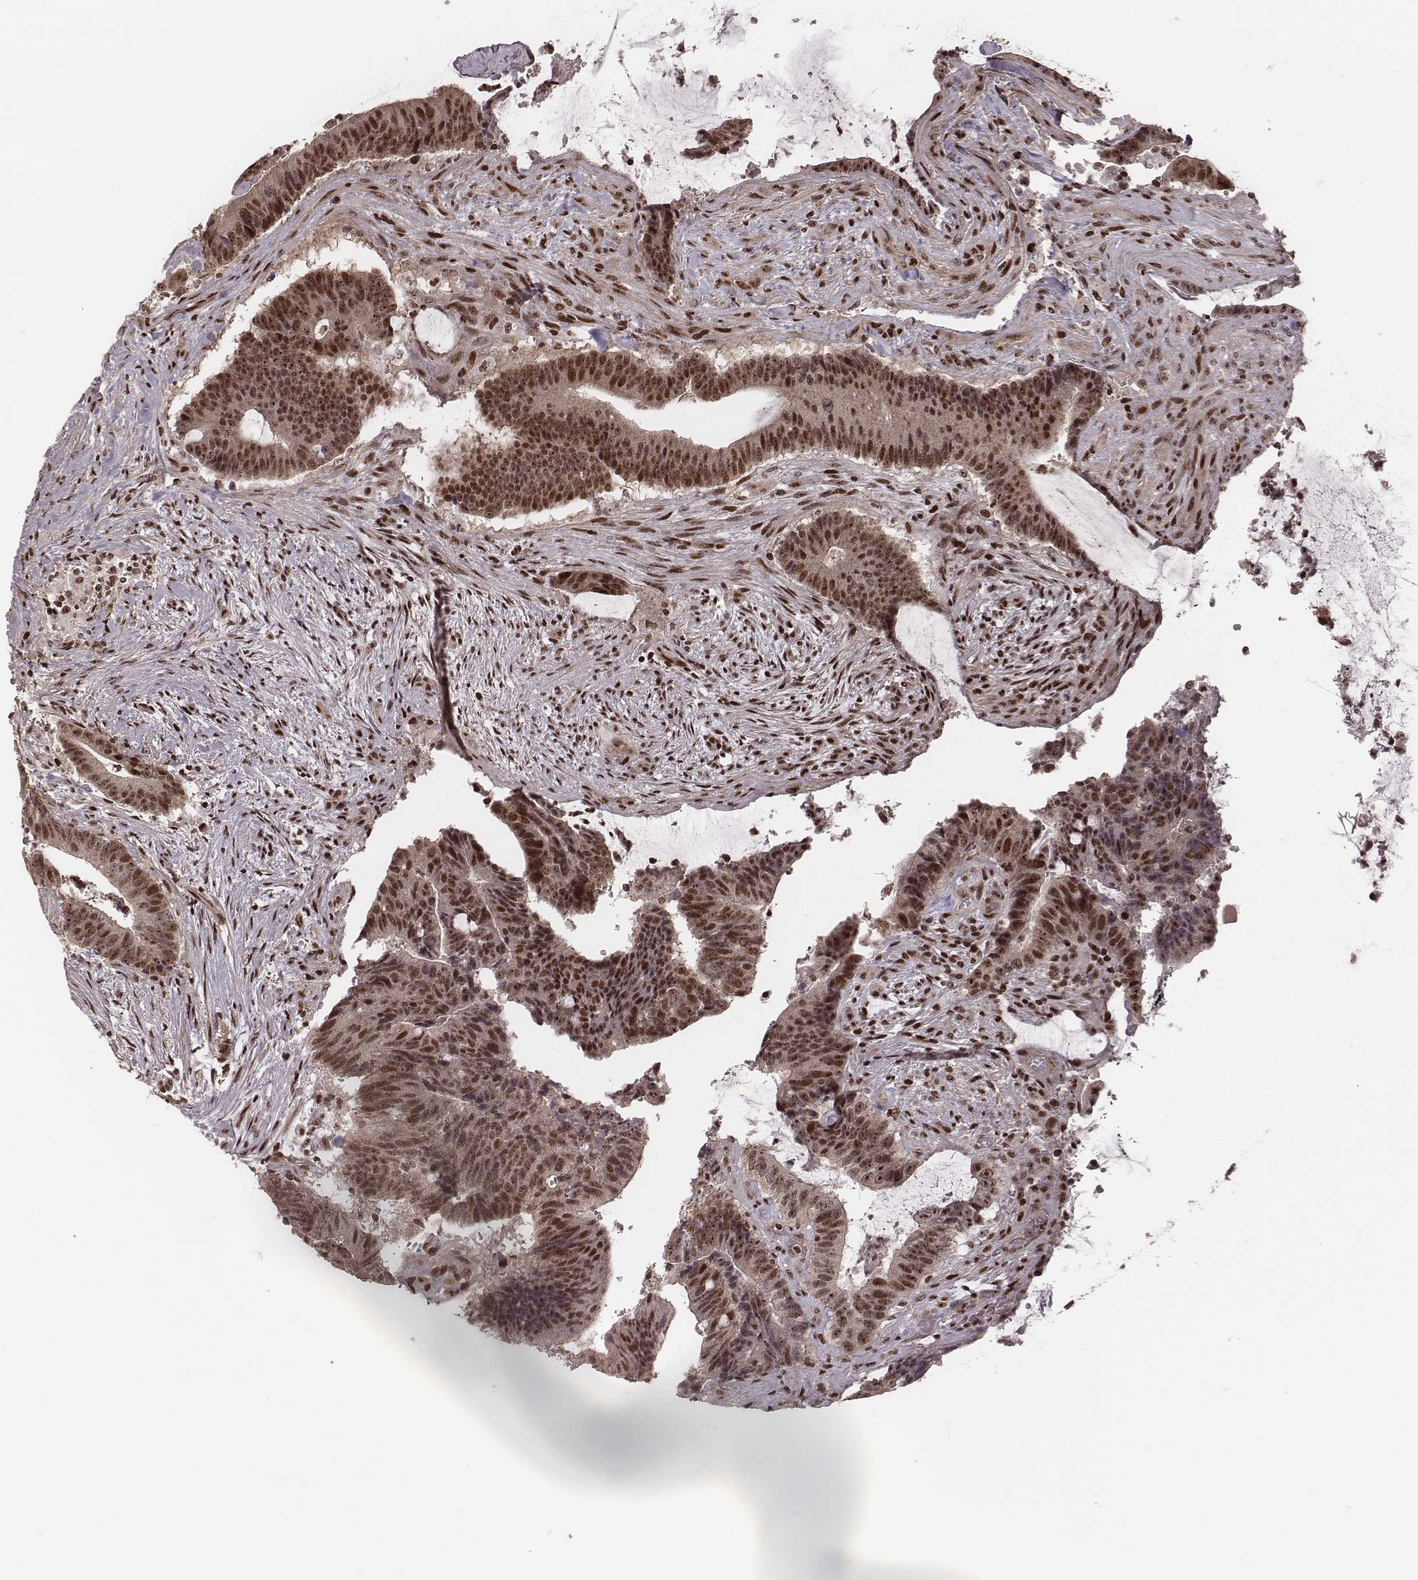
{"staining": {"intensity": "moderate", "quantity": ">75%", "location": "nuclear"}, "tissue": "colorectal cancer", "cell_type": "Tumor cells", "image_type": "cancer", "snomed": [{"axis": "morphology", "description": "Adenocarcinoma, NOS"}, {"axis": "topography", "description": "Colon"}], "caption": "The micrograph demonstrates a brown stain indicating the presence of a protein in the nuclear of tumor cells in adenocarcinoma (colorectal).", "gene": "VRK3", "patient": {"sex": "female", "age": 43}}